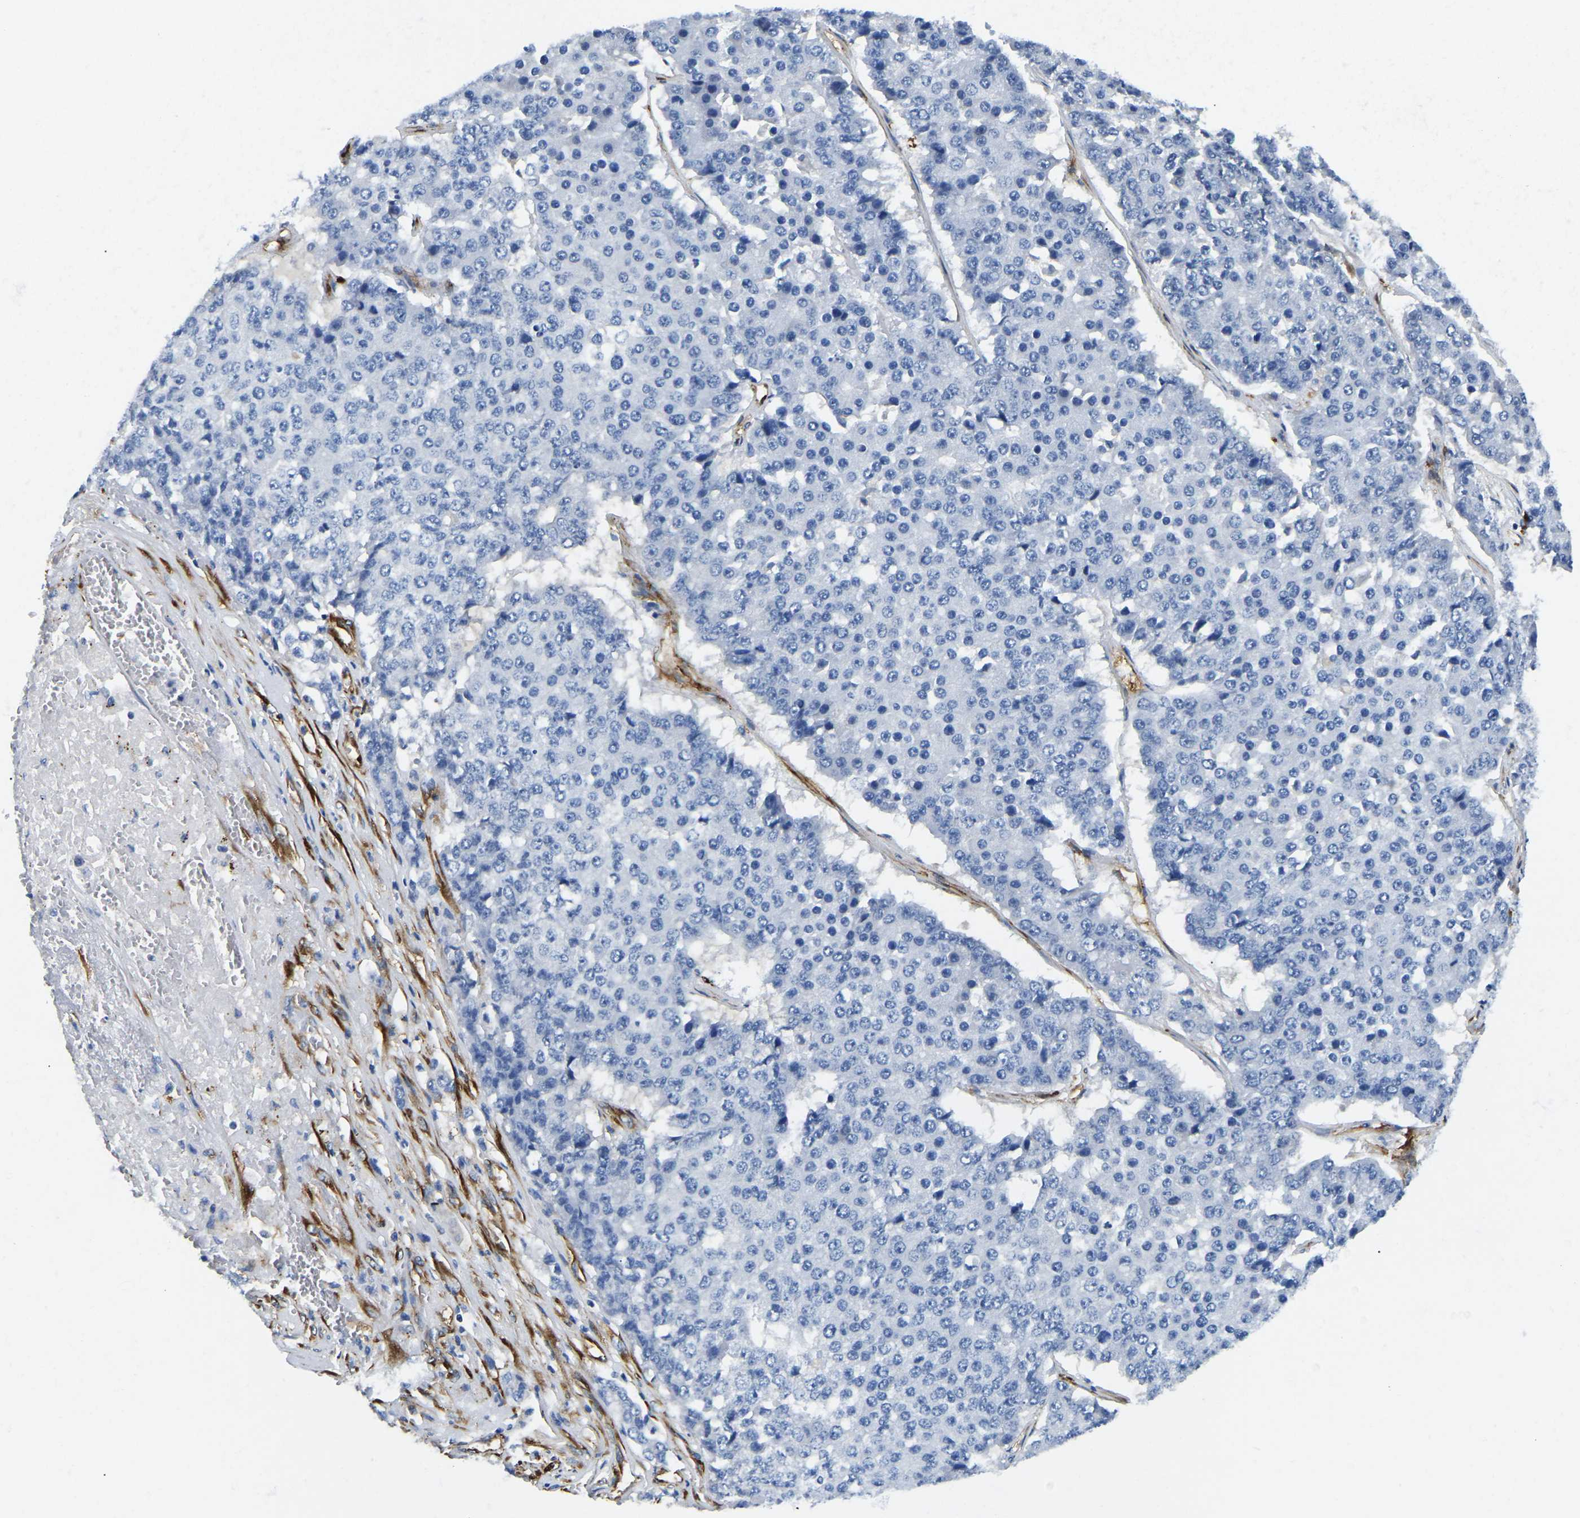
{"staining": {"intensity": "negative", "quantity": "none", "location": "none"}, "tissue": "pancreatic cancer", "cell_type": "Tumor cells", "image_type": "cancer", "snomed": [{"axis": "morphology", "description": "Adenocarcinoma, NOS"}, {"axis": "topography", "description": "Pancreas"}], "caption": "Tumor cells are negative for protein expression in human adenocarcinoma (pancreatic).", "gene": "DUSP8", "patient": {"sex": "male", "age": 50}}